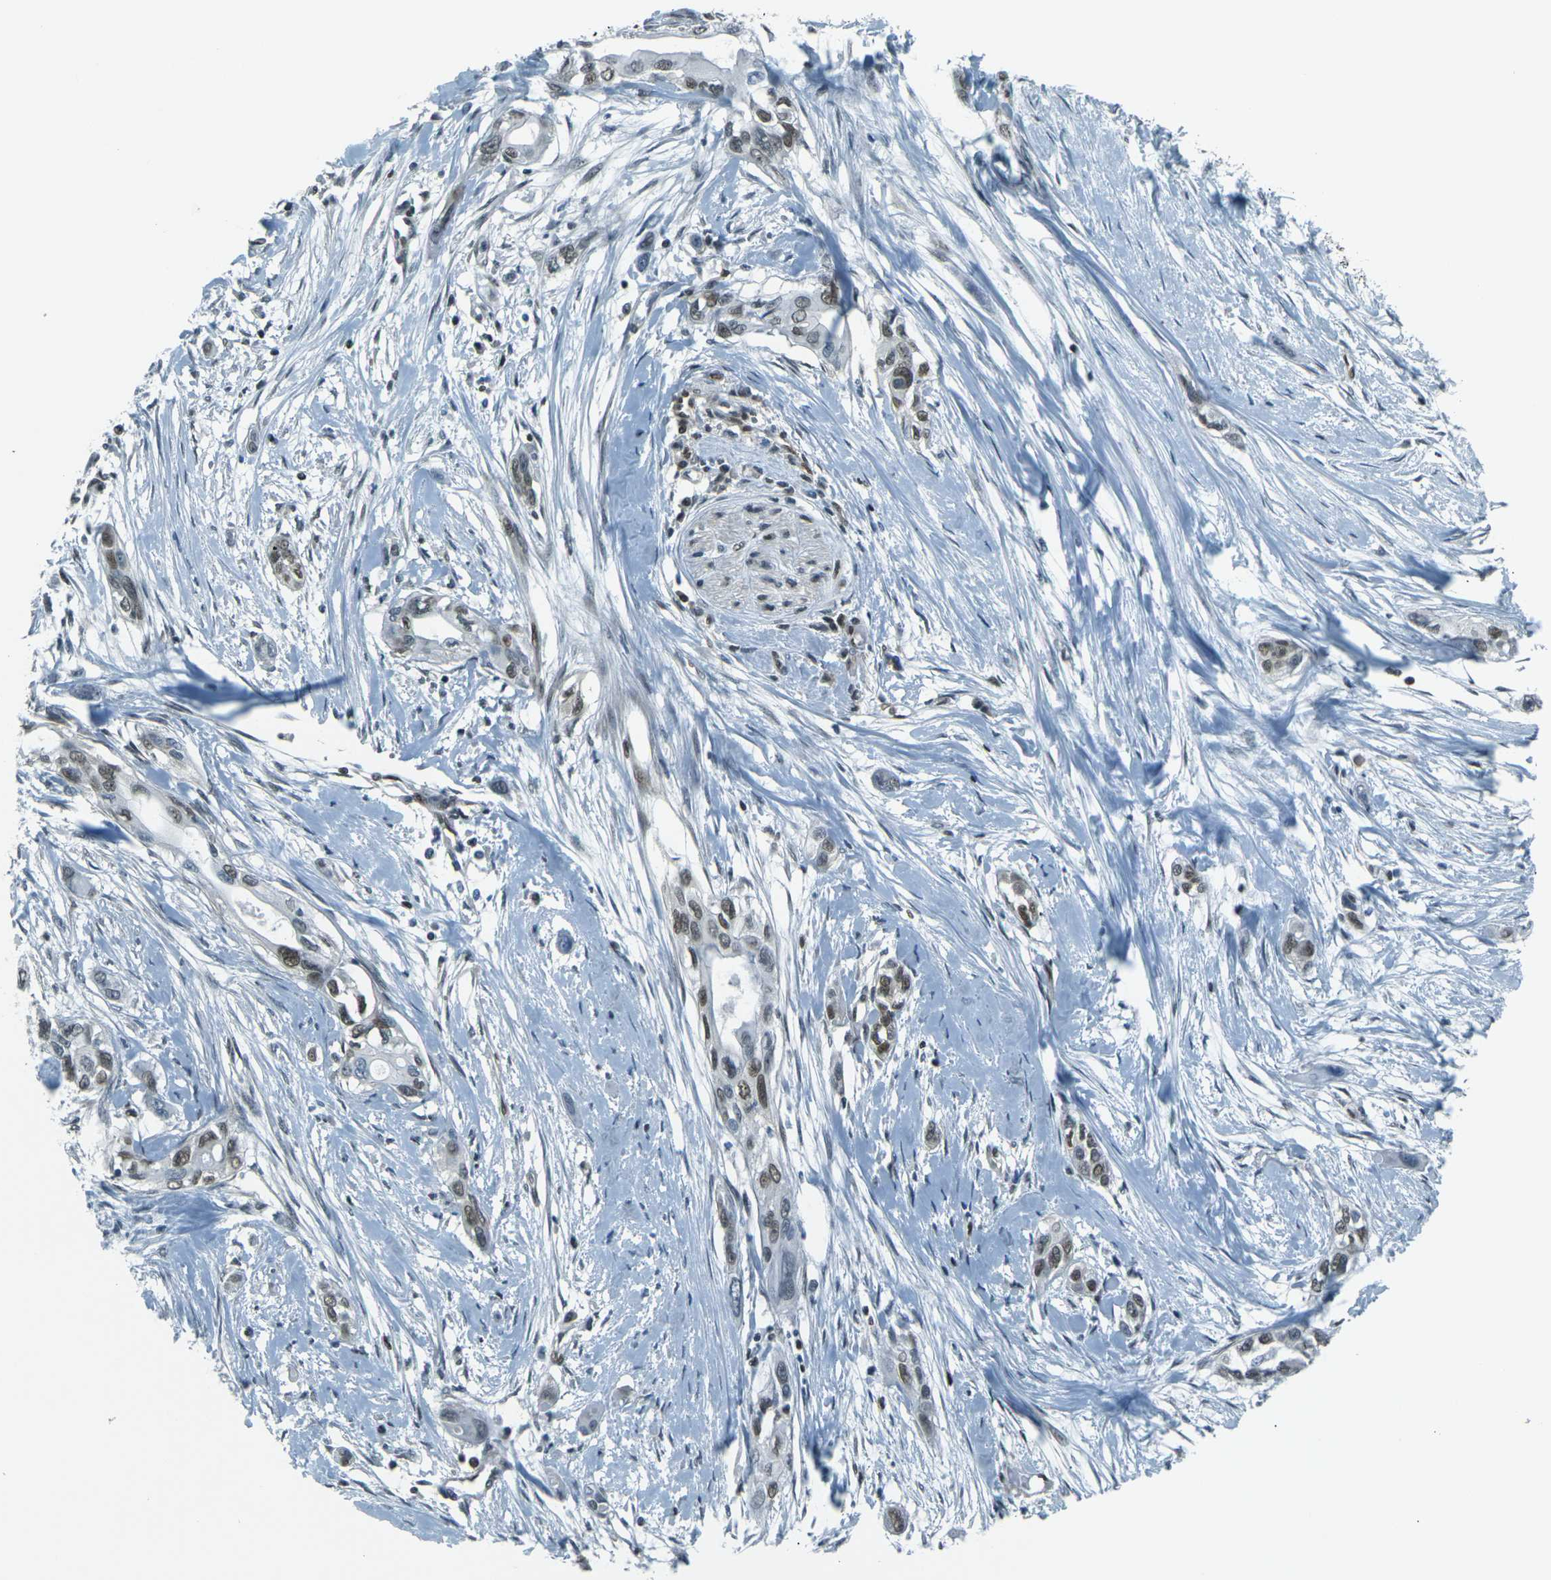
{"staining": {"intensity": "weak", "quantity": "25%-75%", "location": "nuclear"}, "tissue": "pancreatic cancer", "cell_type": "Tumor cells", "image_type": "cancer", "snomed": [{"axis": "morphology", "description": "Adenocarcinoma, NOS"}, {"axis": "topography", "description": "Pancreas"}], "caption": "Immunohistochemical staining of adenocarcinoma (pancreatic) reveals weak nuclear protein positivity in about 25%-75% of tumor cells. The staining was performed using DAB (3,3'-diaminobenzidine) to visualize the protein expression in brown, while the nuclei were stained in blue with hematoxylin (Magnification: 20x).", "gene": "NHEJ1", "patient": {"sex": "female", "age": 60}}